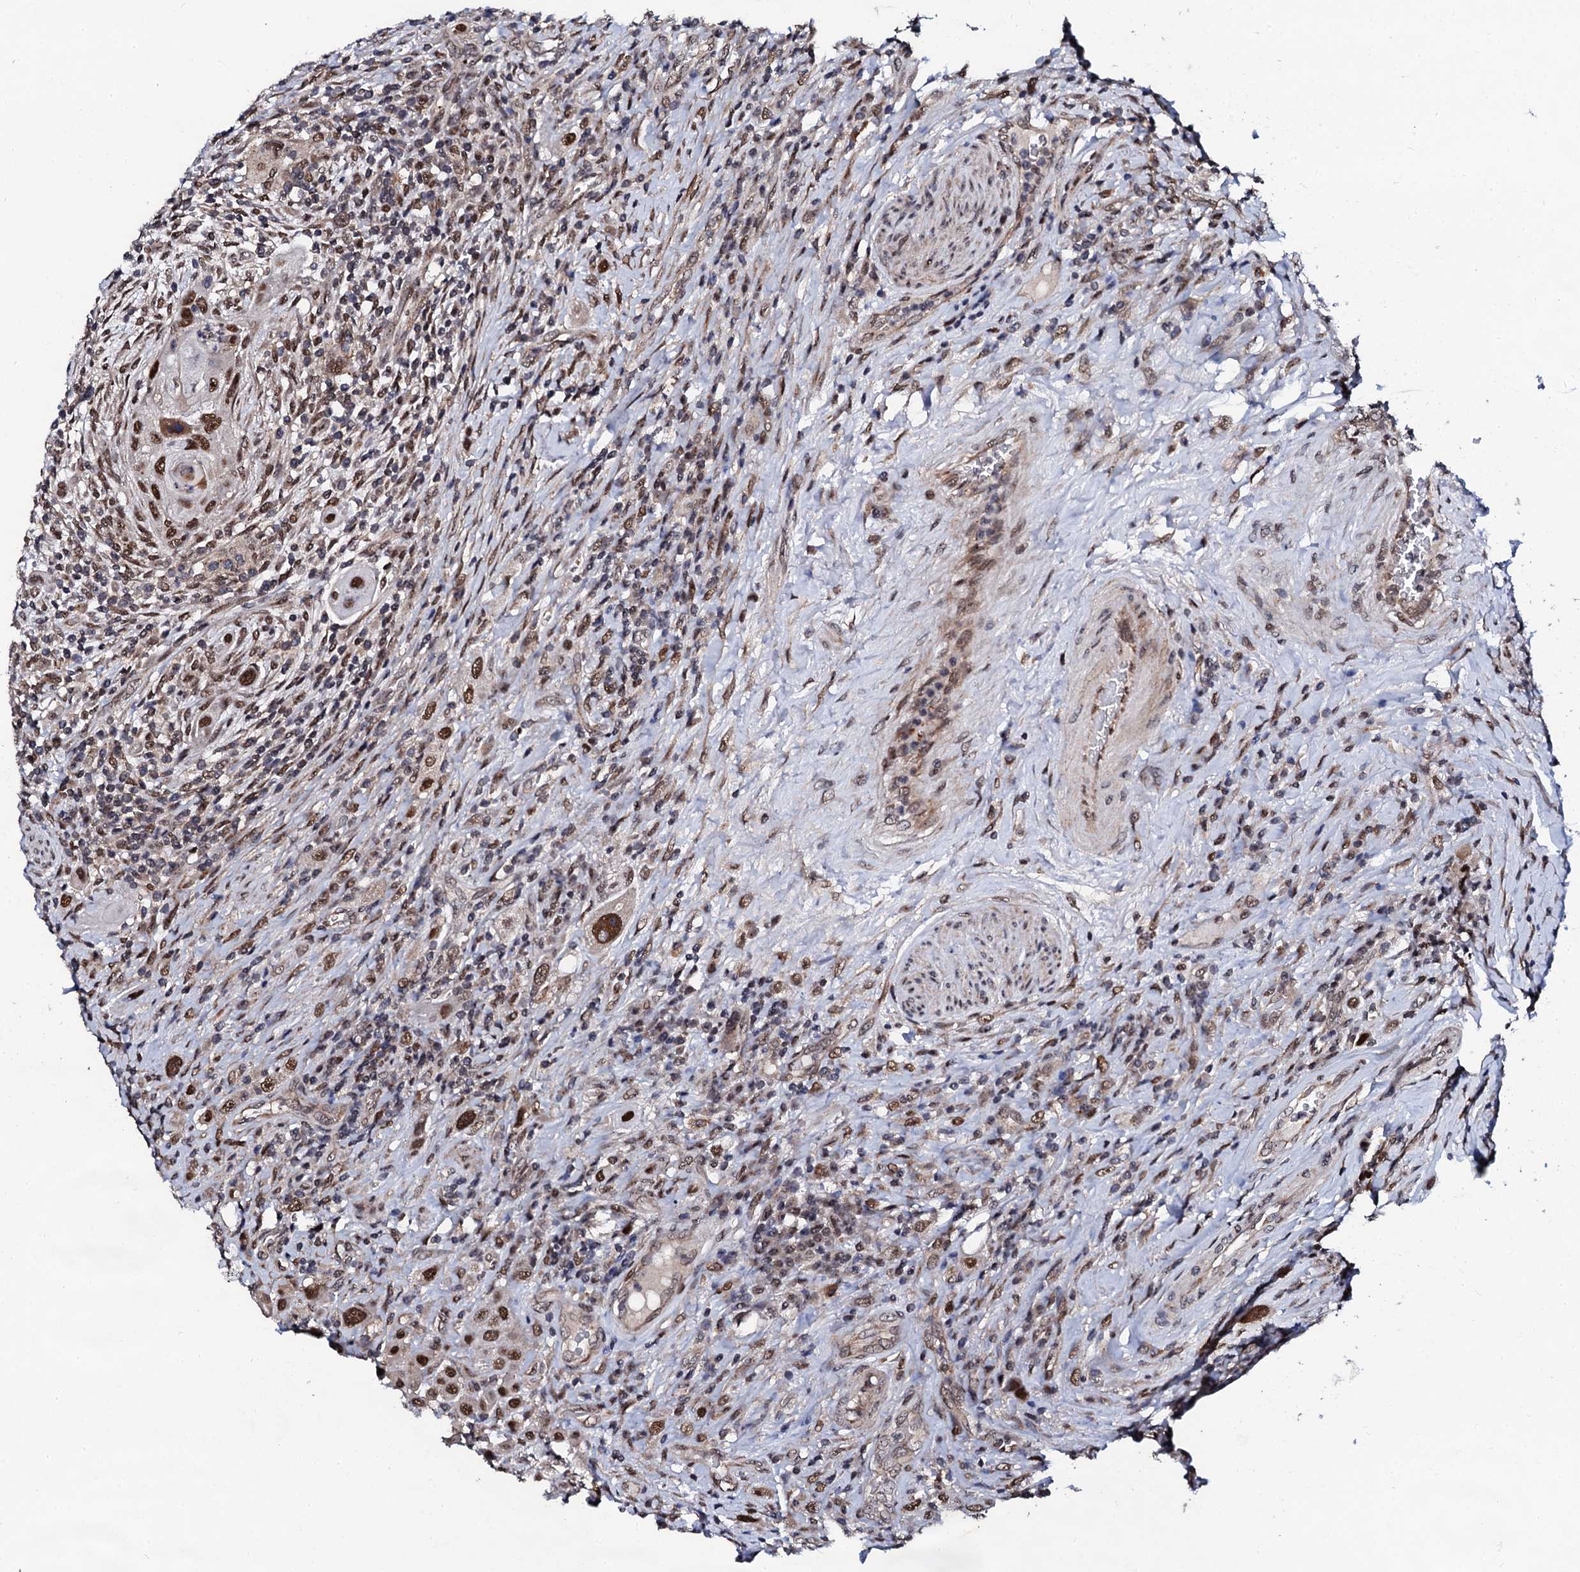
{"staining": {"intensity": "moderate", "quantity": ">75%", "location": "nuclear"}, "tissue": "urothelial cancer", "cell_type": "Tumor cells", "image_type": "cancer", "snomed": [{"axis": "morphology", "description": "Urothelial carcinoma, High grade"}, {"axis": "topography", "description": "Urinary bladder"}], "caption": "Urothelial cancer stained for a protein (brown) exhibits moderate nuclear positive expression in about >75% of tumor cells.", "gene": "CSTF3", "patient": {"sex": "male", "age": 50}}